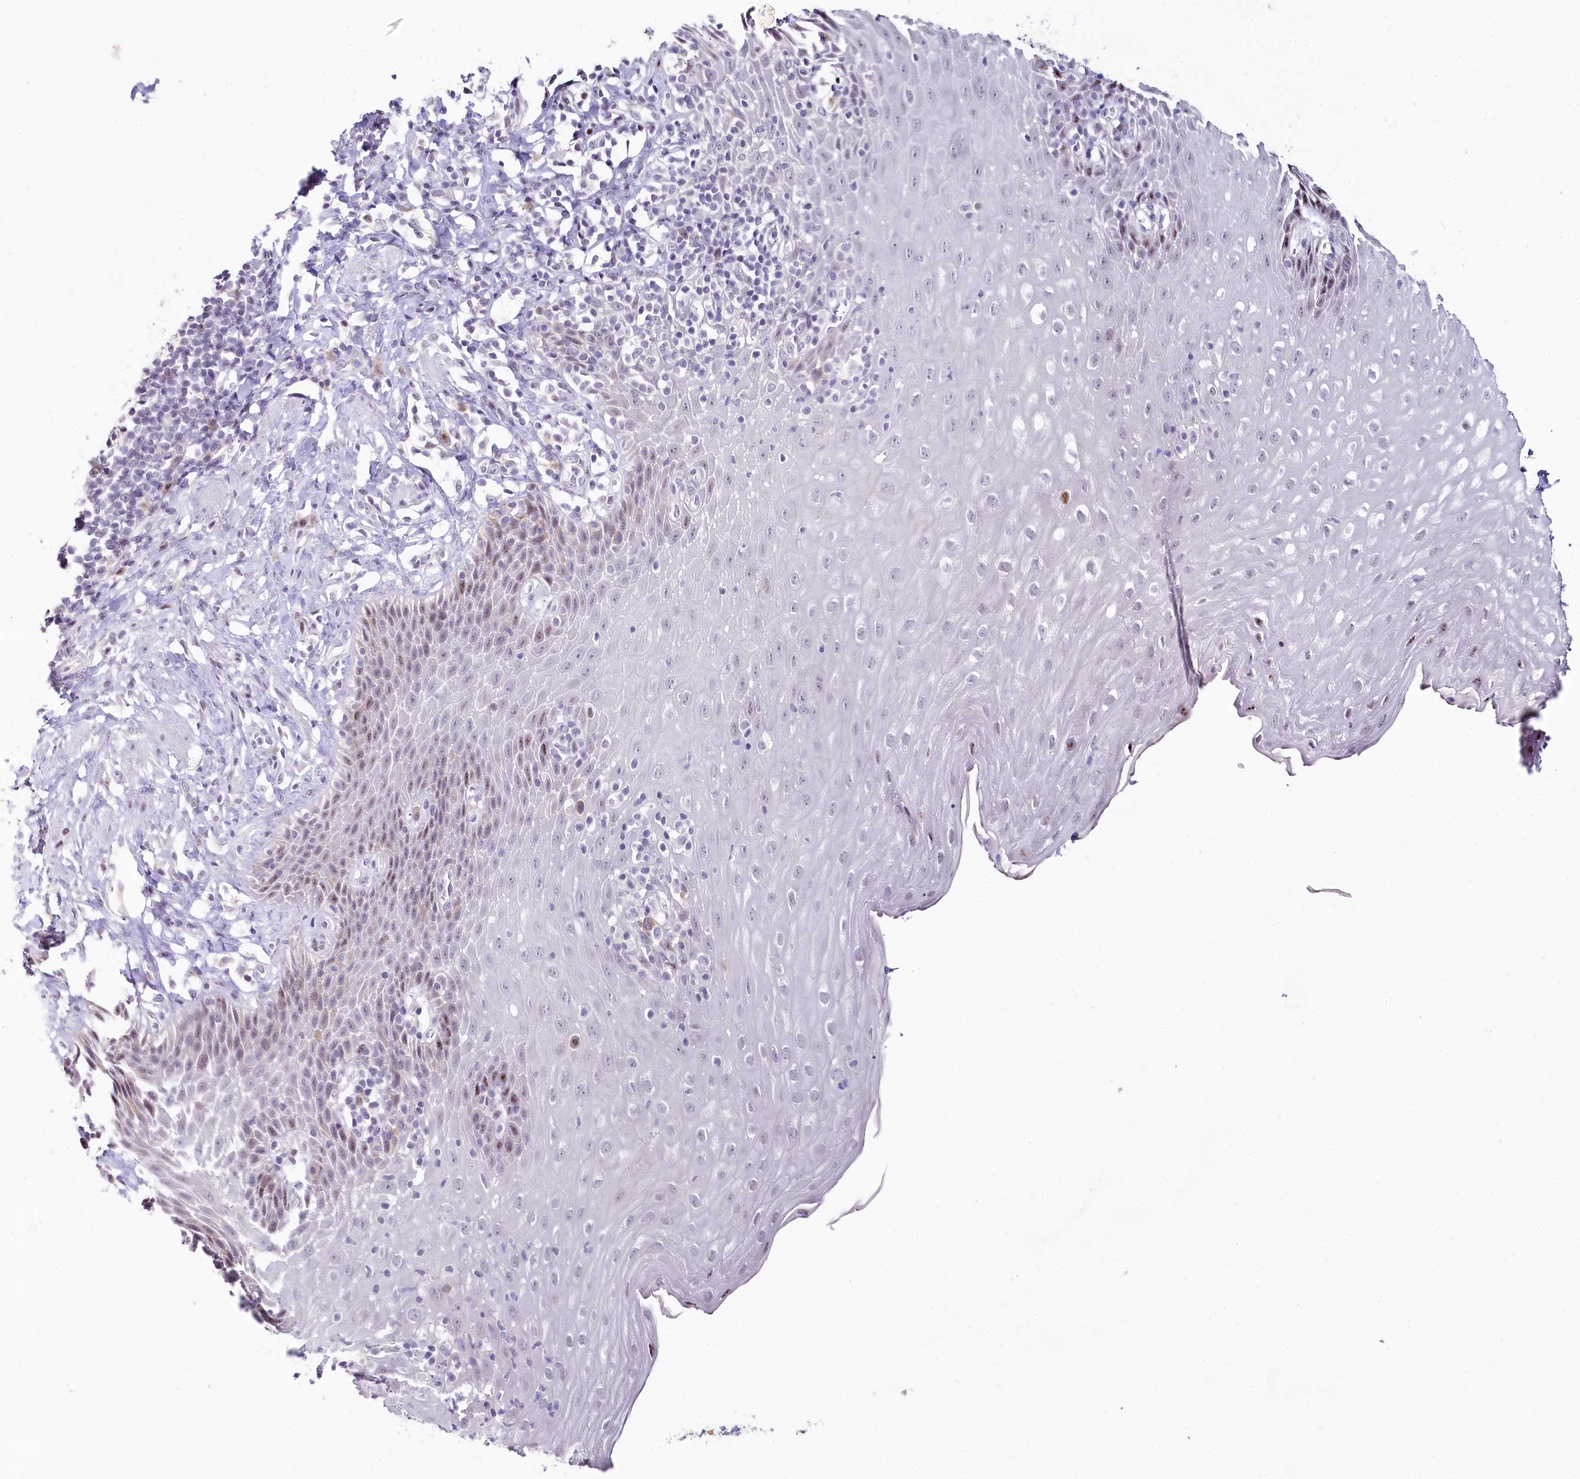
{"staining": {"intensity": "moderate", "quantity": "<25%", "location": "nuclear"}, "tissue": "esophagus", "cell_type": "Squamous epithelial cells", "image_type": "normal", "snomed": [{"axis": "morphology", "description": "Normal tissue, NOS"}, {"axis": "topography", "description": "Esophagus"}], "caption": "Immunohistochemical staining of normal human esophagus shows <25% levels of moderate nuclear protein staining in about <25% of squamous epithelial cells.", "gene": "HPD", "patient": {"sex": "female", "age": 61}}